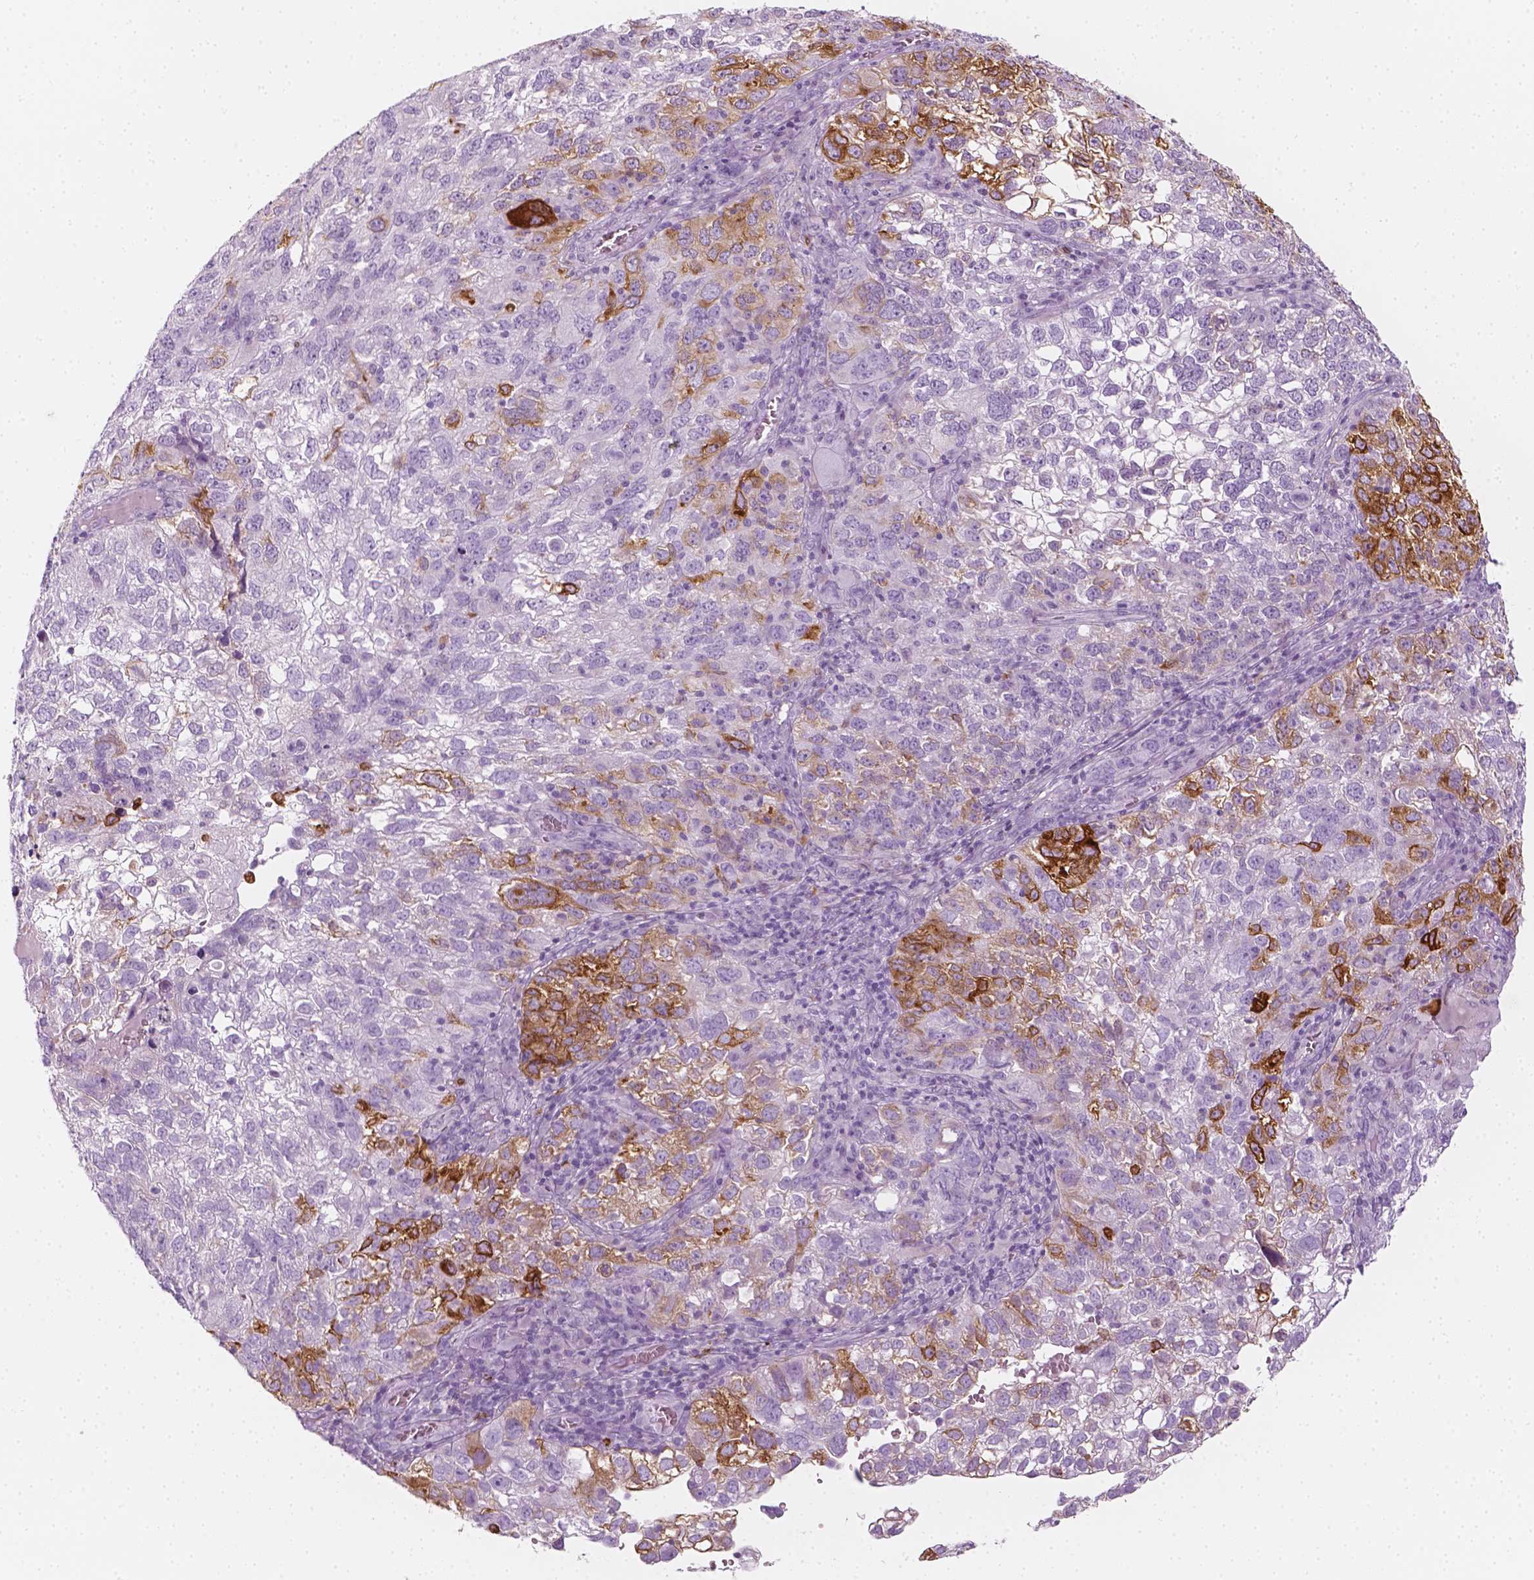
{"staining": {"intensity": "strong", "quantity": "<25%", "location": "cytoplasmic/membranous"}, "tissue": "cervical cancer", "cell_type": "Tumor cells", "image_type": "cancer", "snomed": [{"axis": "morphology", "description": "Squamous cell carcinoma, NOS"}, {"axis": "topography", "description": "Cervix"}], "caption": "Human cervical cancer stained for a protein (brown) reveals strong cytoplasmic/membranous positive expression in about <25% of tumor cells.", "gene": "CES1", "patient": {"sex": "female", "age": 55}}